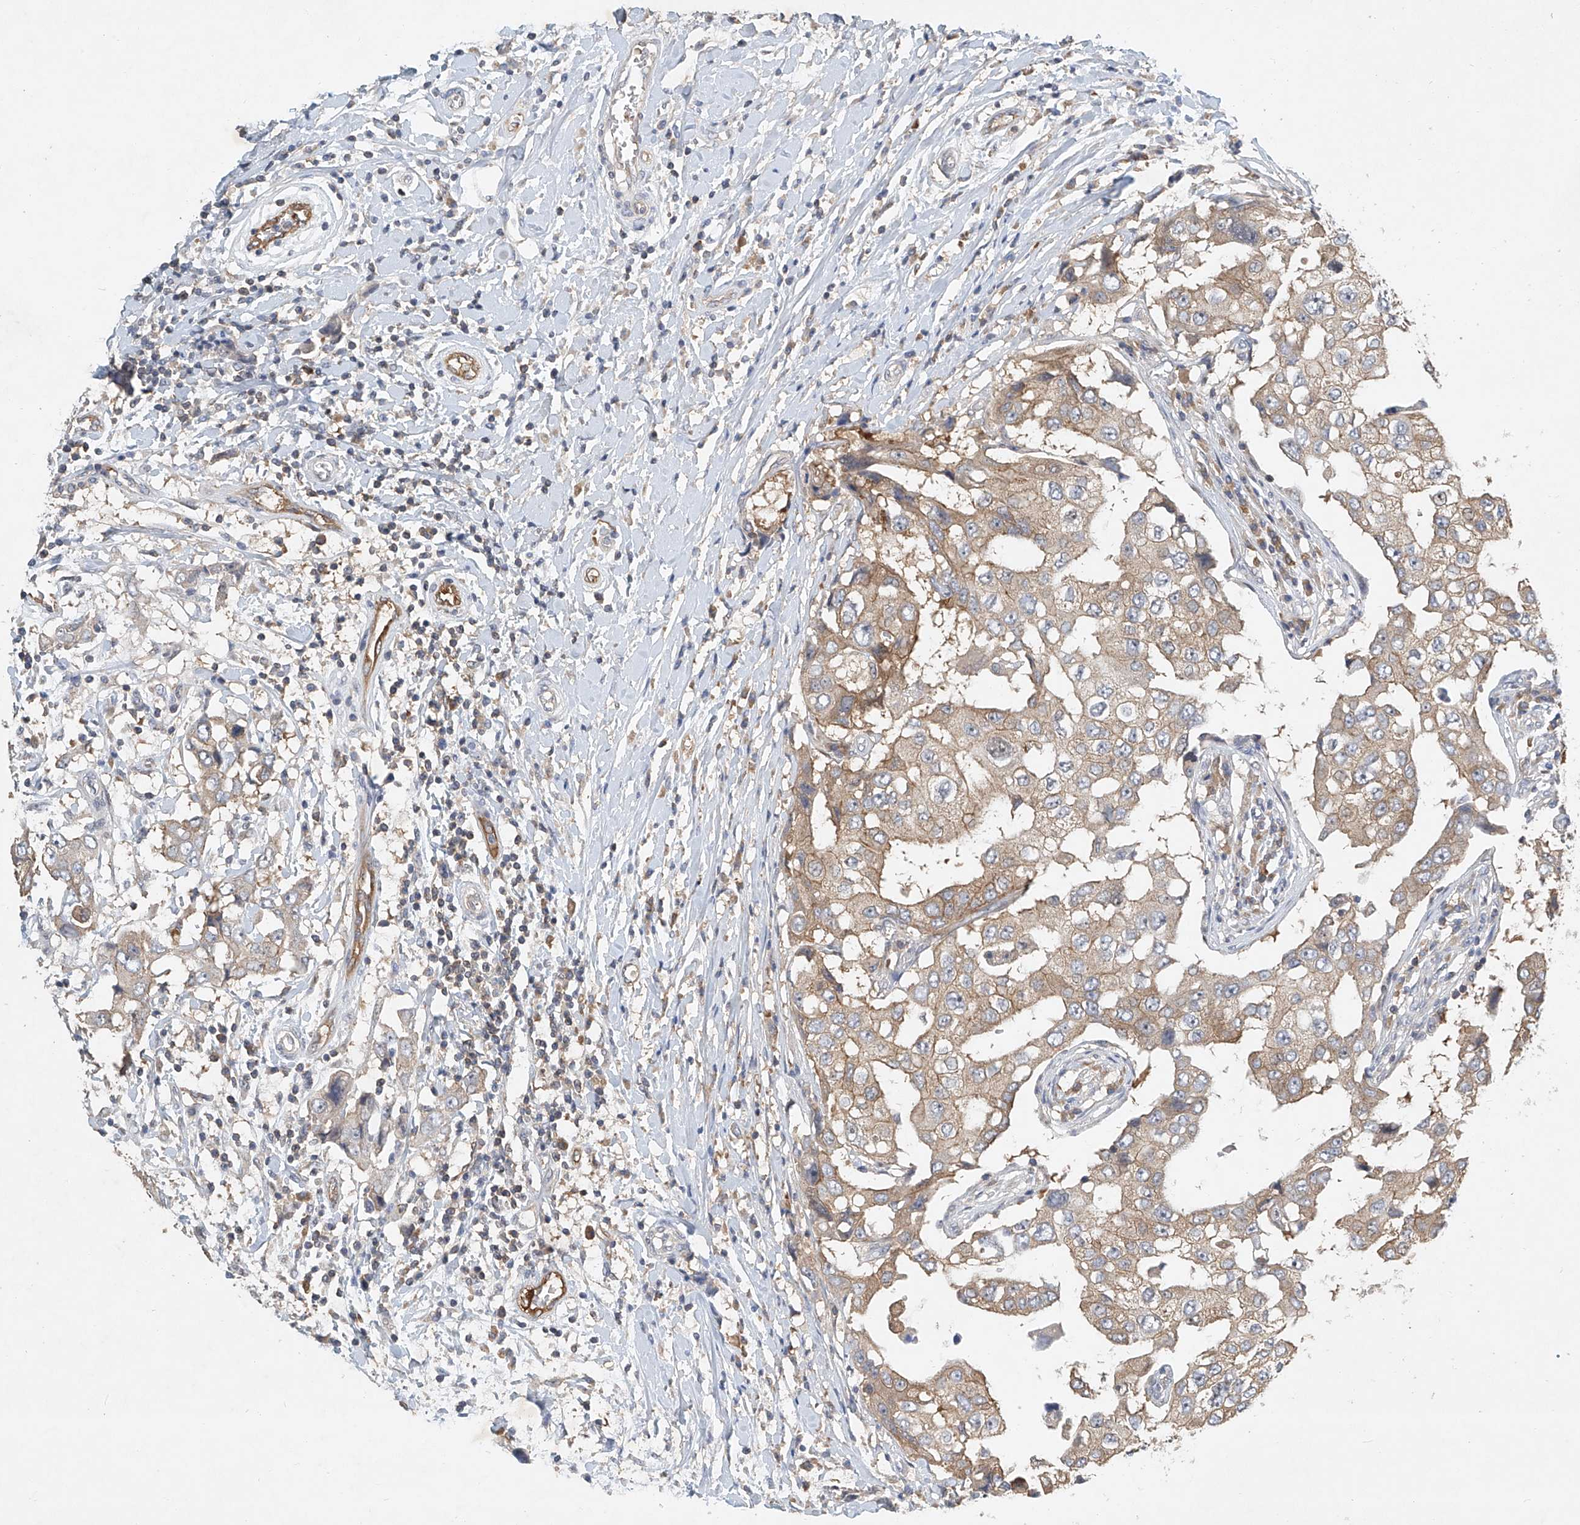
{"staining": {"intensity": "moderate", "quantity": ">75%", "location": "cytoplasmic/membranous"}, "tissue": "breast cancer", "cell_type": "Tumor cells", "image_type": "cancer", "snomed": [{"axis": "morphology", "description": "Duct carcinoma"}, {"axis": "topography", "description": "Breast"}], "caption": "A micrograph of breast intraductal carcinoma stained for a protein displays moderate cytoplasmic/membranous brown staining in tumor cells. The staining is performed using DAB (3,3'-diaminobenzidine) brown chromogen to label protein expression. The nuclei are counter-stained blue using hematoxylin.", "gene": "CARMIL1", "patient": {"sex": "female", "age": 27}}